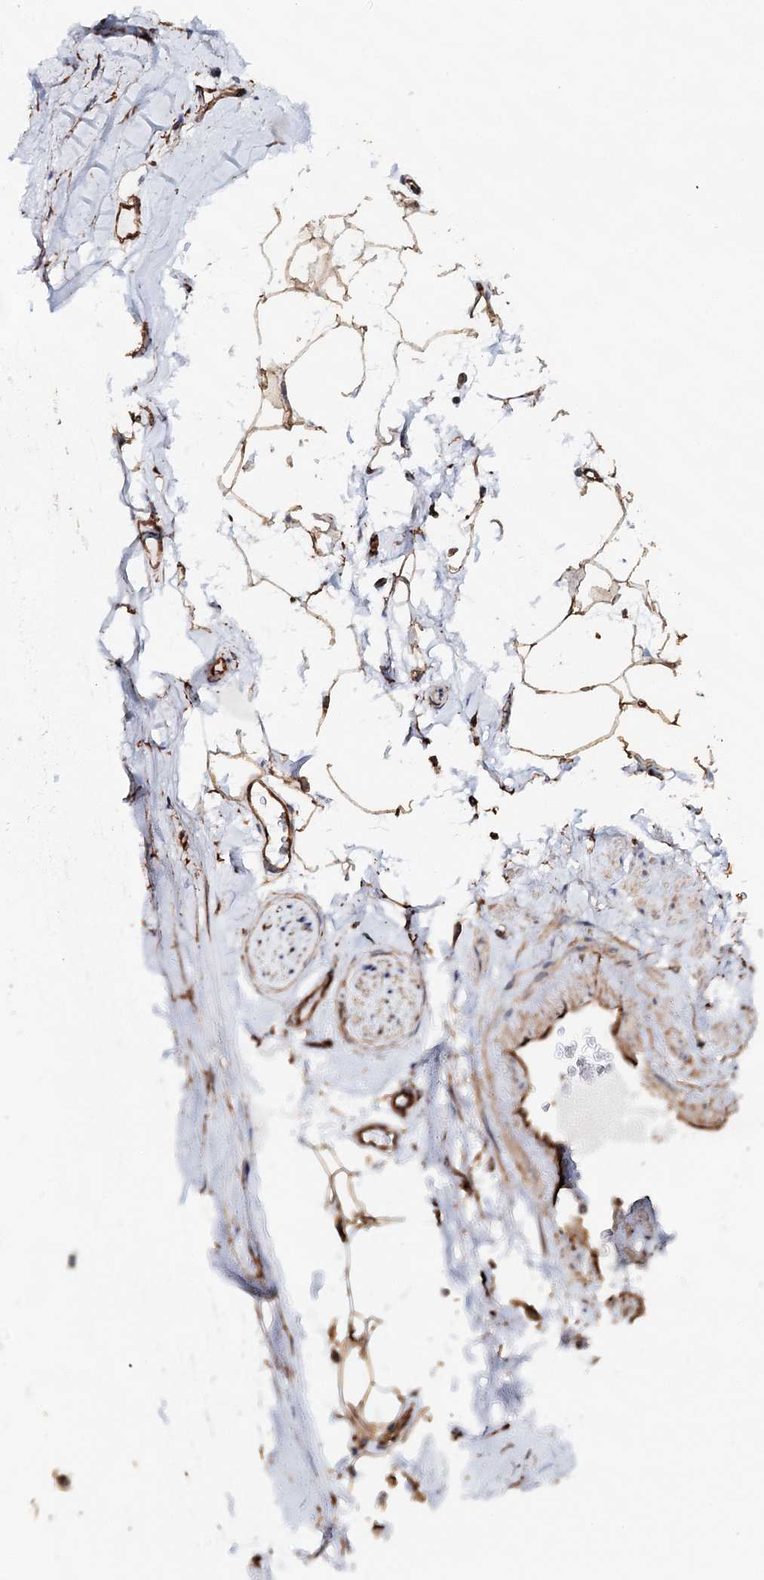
{"staining": {"intensity": "moderate", "quantity": ">75%", "location": "cytoplasmic/membranous"}, "tissue": "adipose tissue", "cell_type": "Adipocytes", "image_type": "normal", "snomed": [{"axis": "morphology", "description": "Normal tissue, NOS"}, {"axis": "topography", "description": "Cartilage tissue"}, {"axis": "topography", "description": "Bronchus"}], "caption": "The histopathology image reveals immunohistochemical staining of normal adipose tissue. There is moderate cytoplasmic/membranous staining is seen in about >75% of adipocytes.", "gene": "SYNPO", "patient": {"sex": "female", "age": 73}}